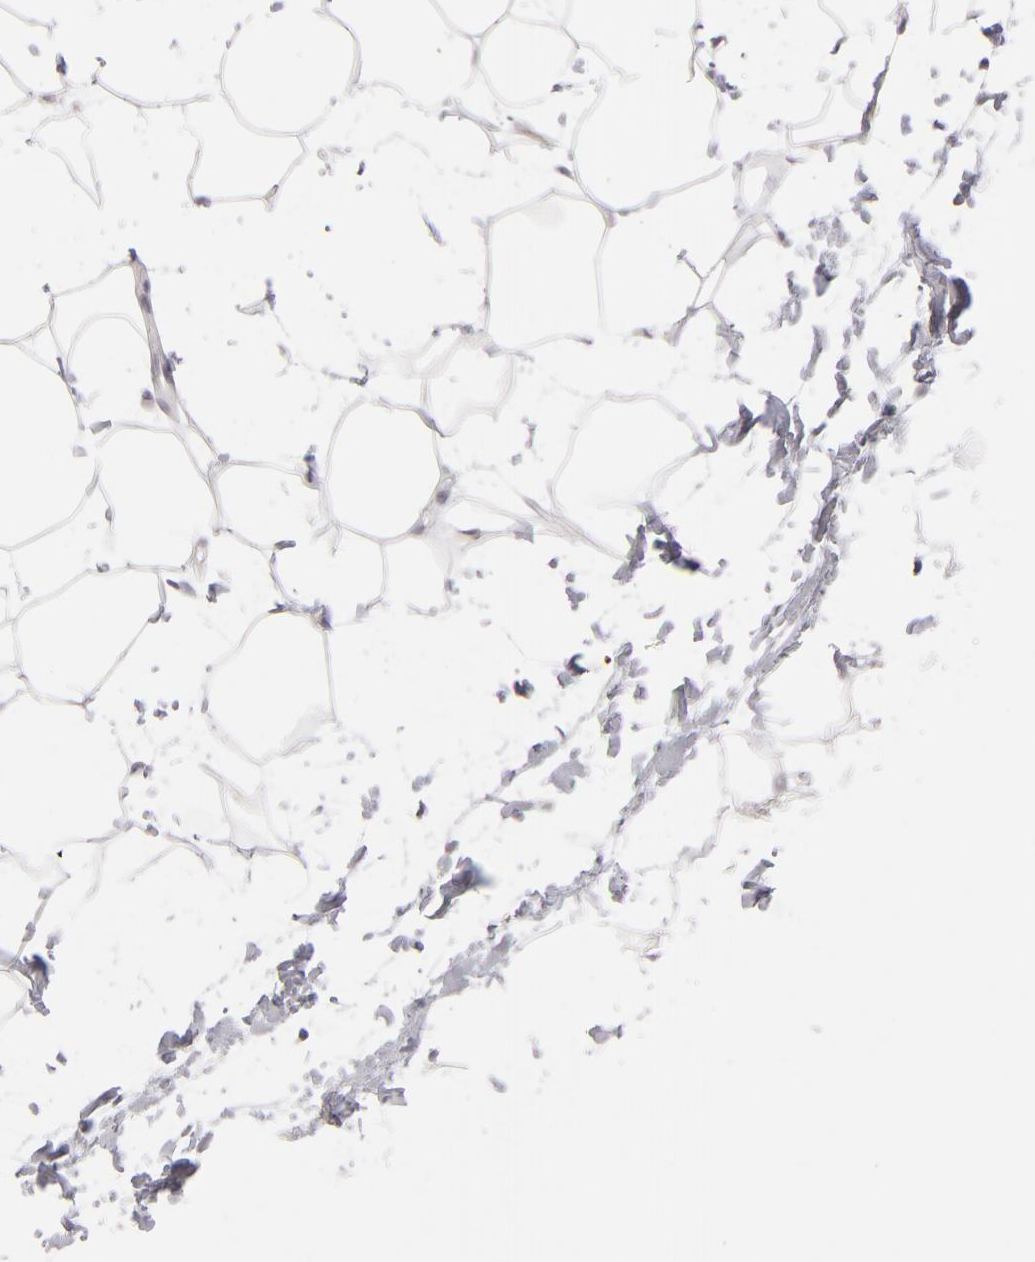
{"staining": {"intensity": "negative", "quantity": "none", "location": "none"}, "tissue": "adipose tissue", "cell_type": "Adipocytes", "image_type": "normal", "snomed": [{"axis": "morphology", "description": "Normal tissue, NOS"}, {"axis": "topography", "description": "Breast"}], "caption": "This is an immunohistochemistry image of unremarkable adipose tissue. There is no positivity in adipocytes.", "gene": "ATP2B3", "patient": {"sex": "female", "age": 45}}